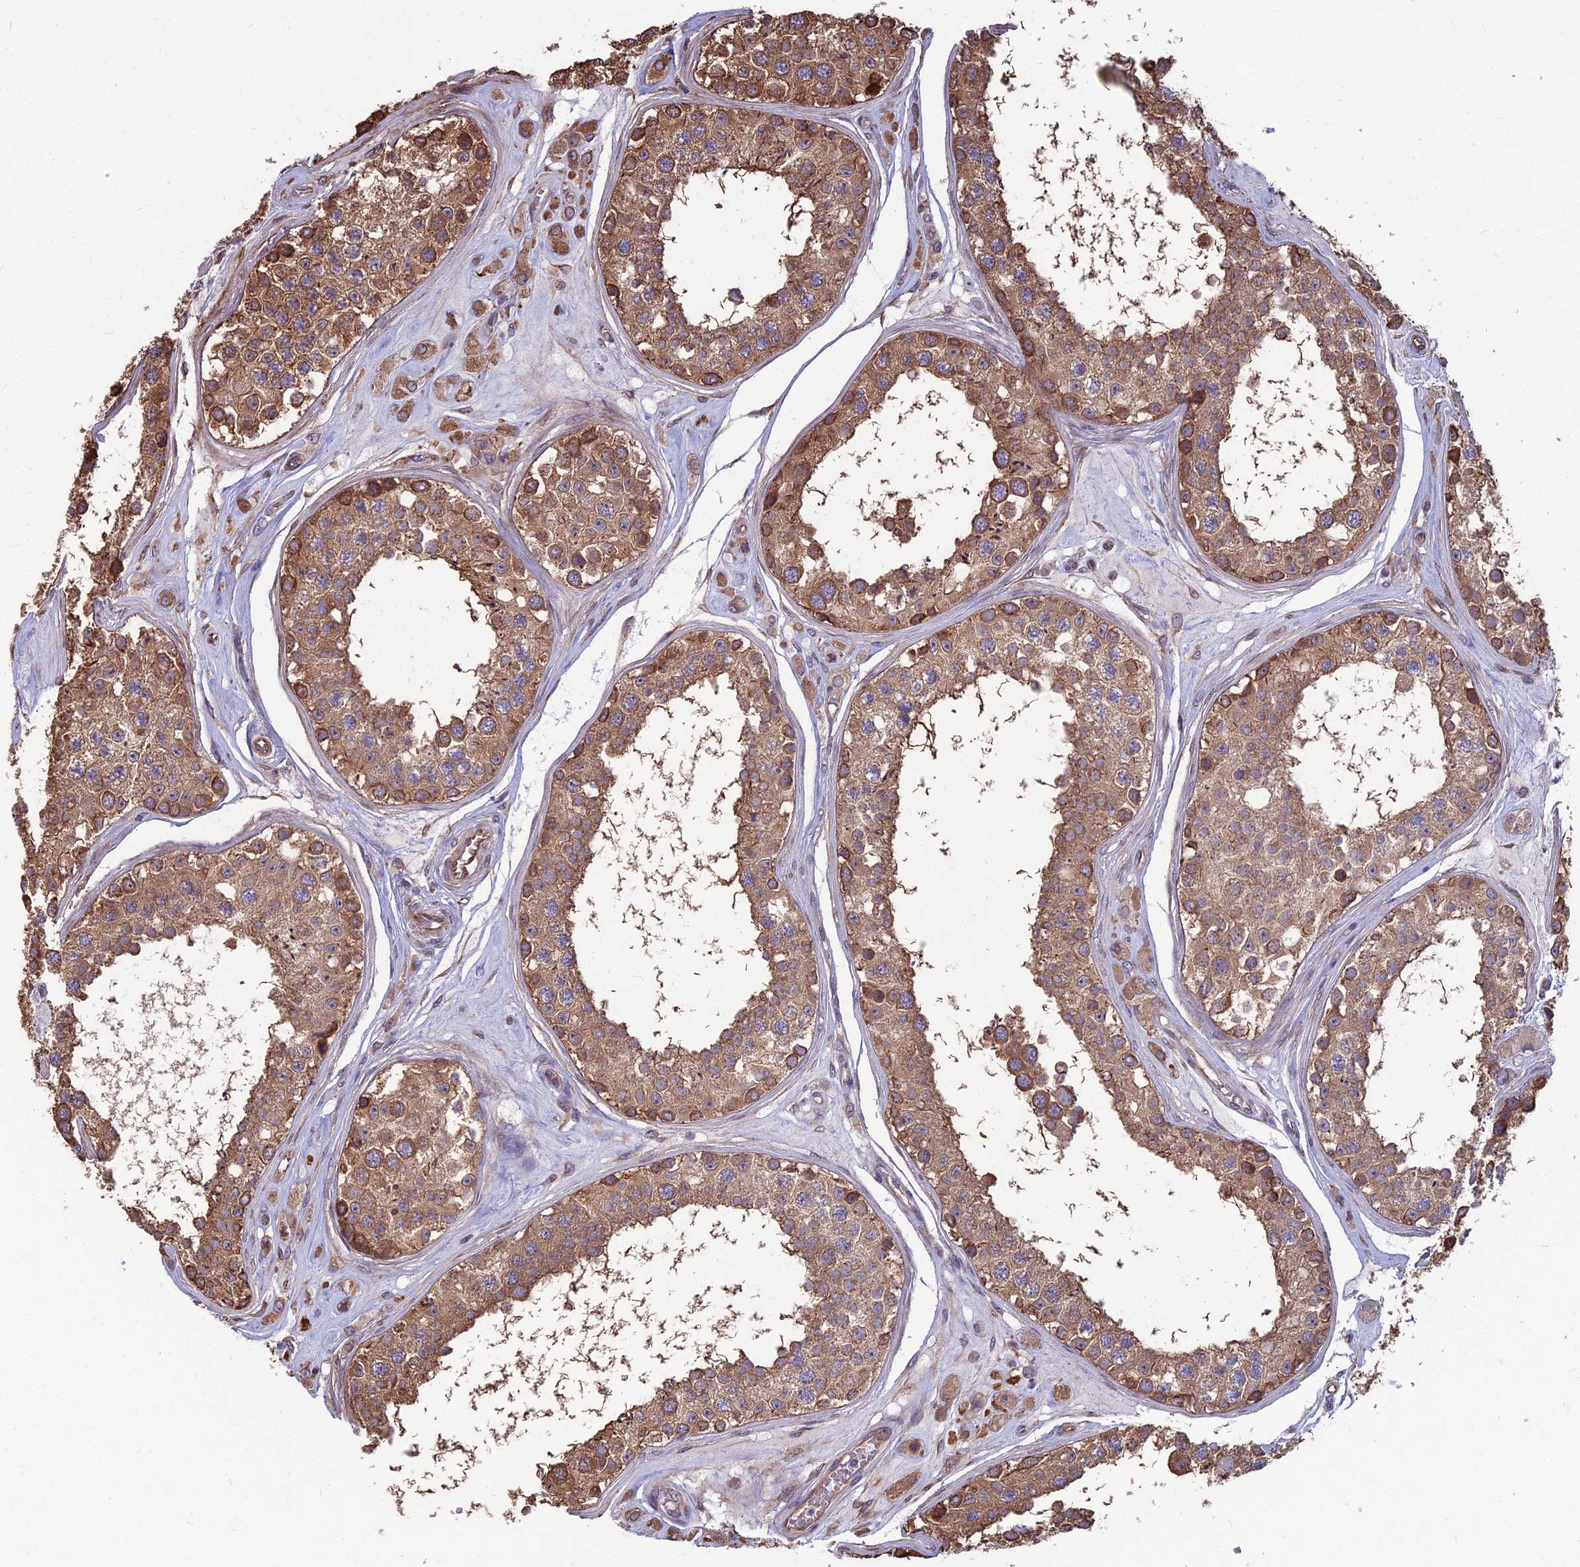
{"staining": {"intensity": "strong", "quantity": ">75%", "location": "cytoplasmic/membranous"}, "tissue": "testis", "cell_type": "Cells in seminiferous ducts", "image_type": "normal", "snomed": [{"axis": "morphology", "description": "Normal tissue, NOS"}, {"axis": "topography", "description": "Testis"}], "caption": "Protein expression analysis of benign testis demonstrates strong cytoplasmic/membranous expression in about >75% of cells in seminiferous ducts. The protein of interest is stained brown, and the nuclei are stained in blue (DAB IHC with brightfield microscopy, high magnification).", "gene": "LSM6", "patient": {"sex": "male", "age": 25}}